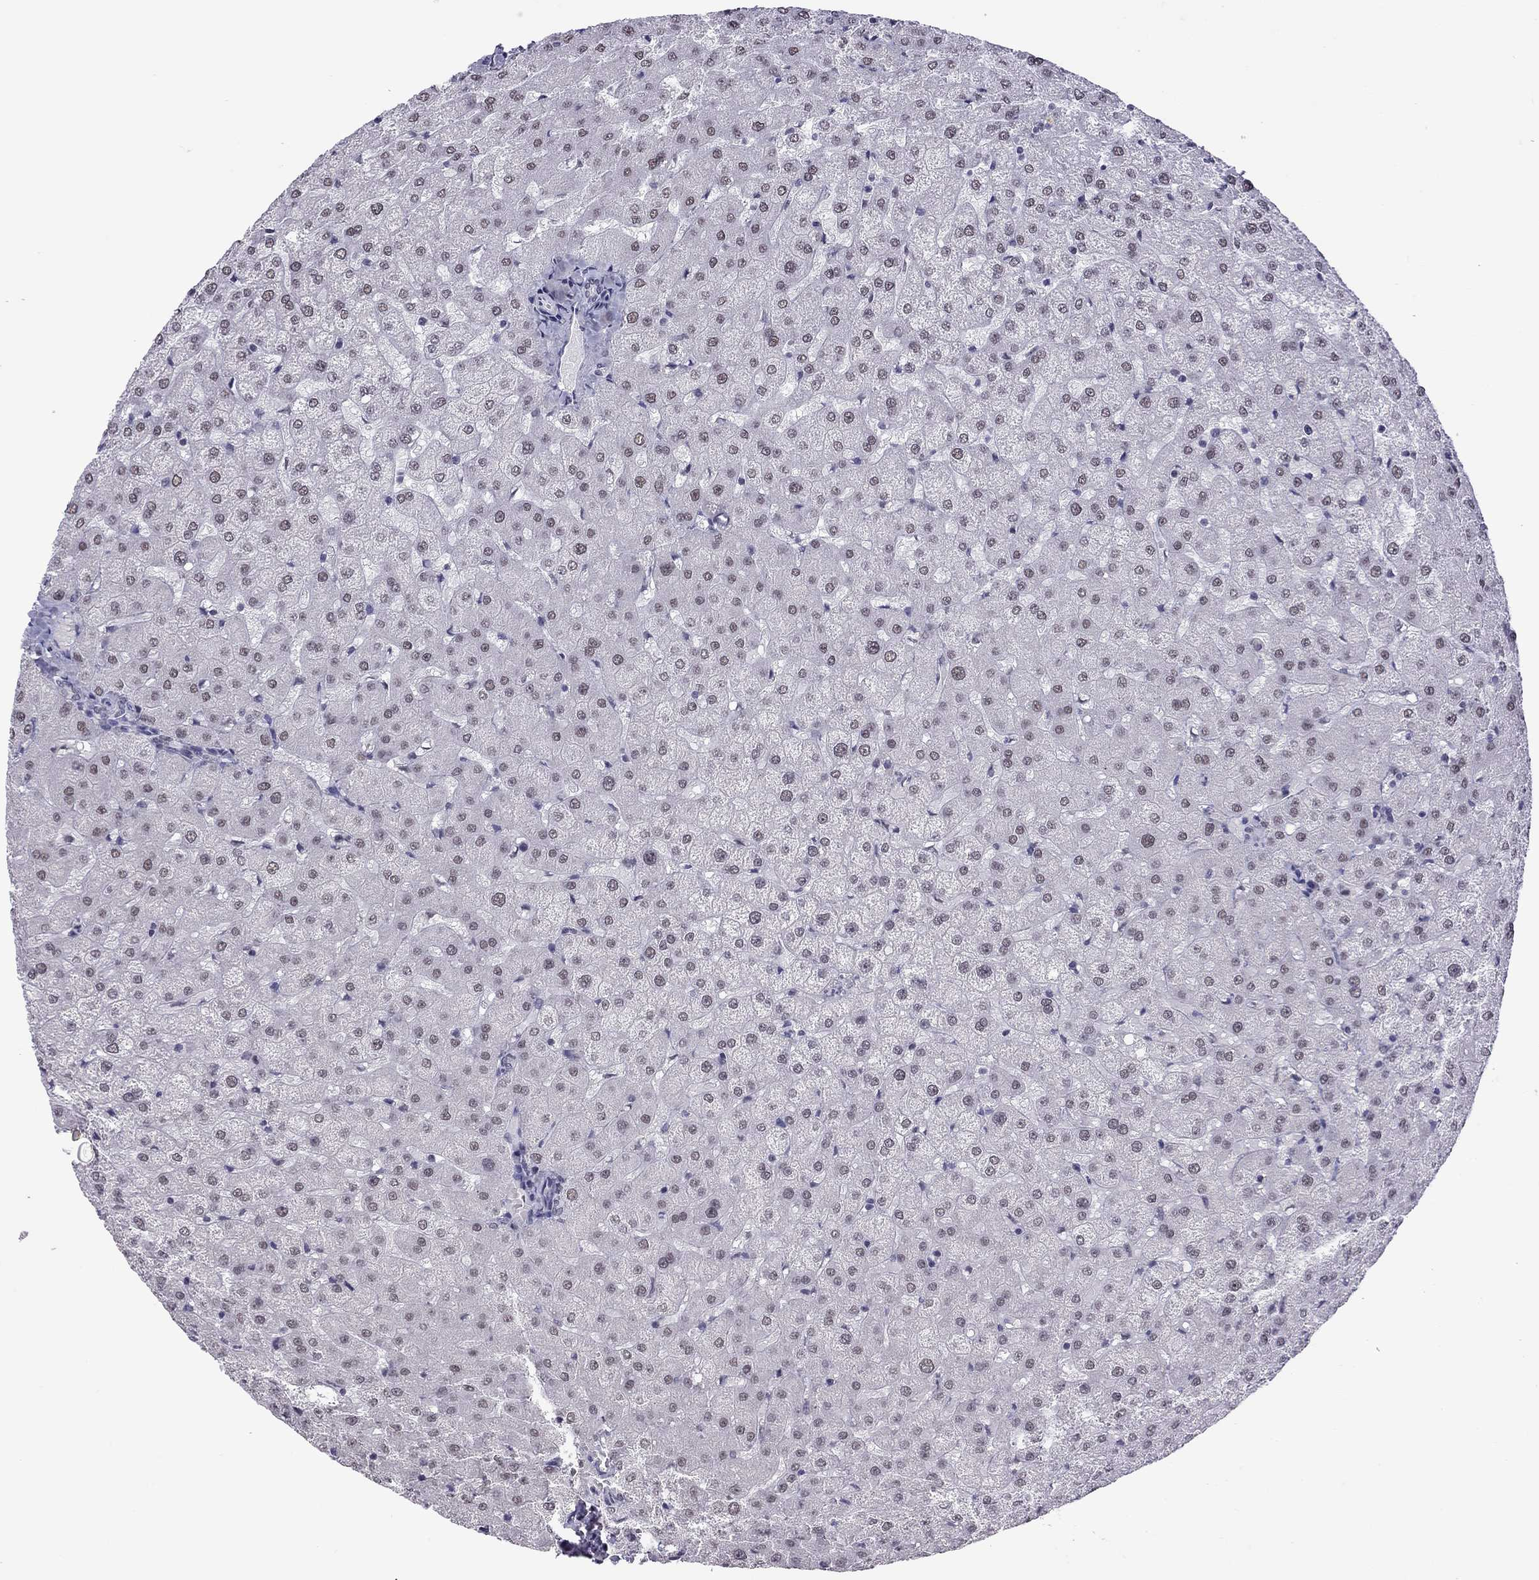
{"staining": {"intensity": "negative", "quantity": "none", "location": "none"}, "tissue": "liver", "cell_type": "Cholangiocytes", "image_type": "normal", "snomed": [{"axis": "morphology", "description": "Normal tissue, NOS"}, {"axis": "topography", "description": "Liver"}], "caption": "Human liver stained for a protein using immunohistochemistry demonstrates no expression in cholangiocytes.", "gene": "PPP1R3A", "patient": {"sex": "female", "age": 50}}